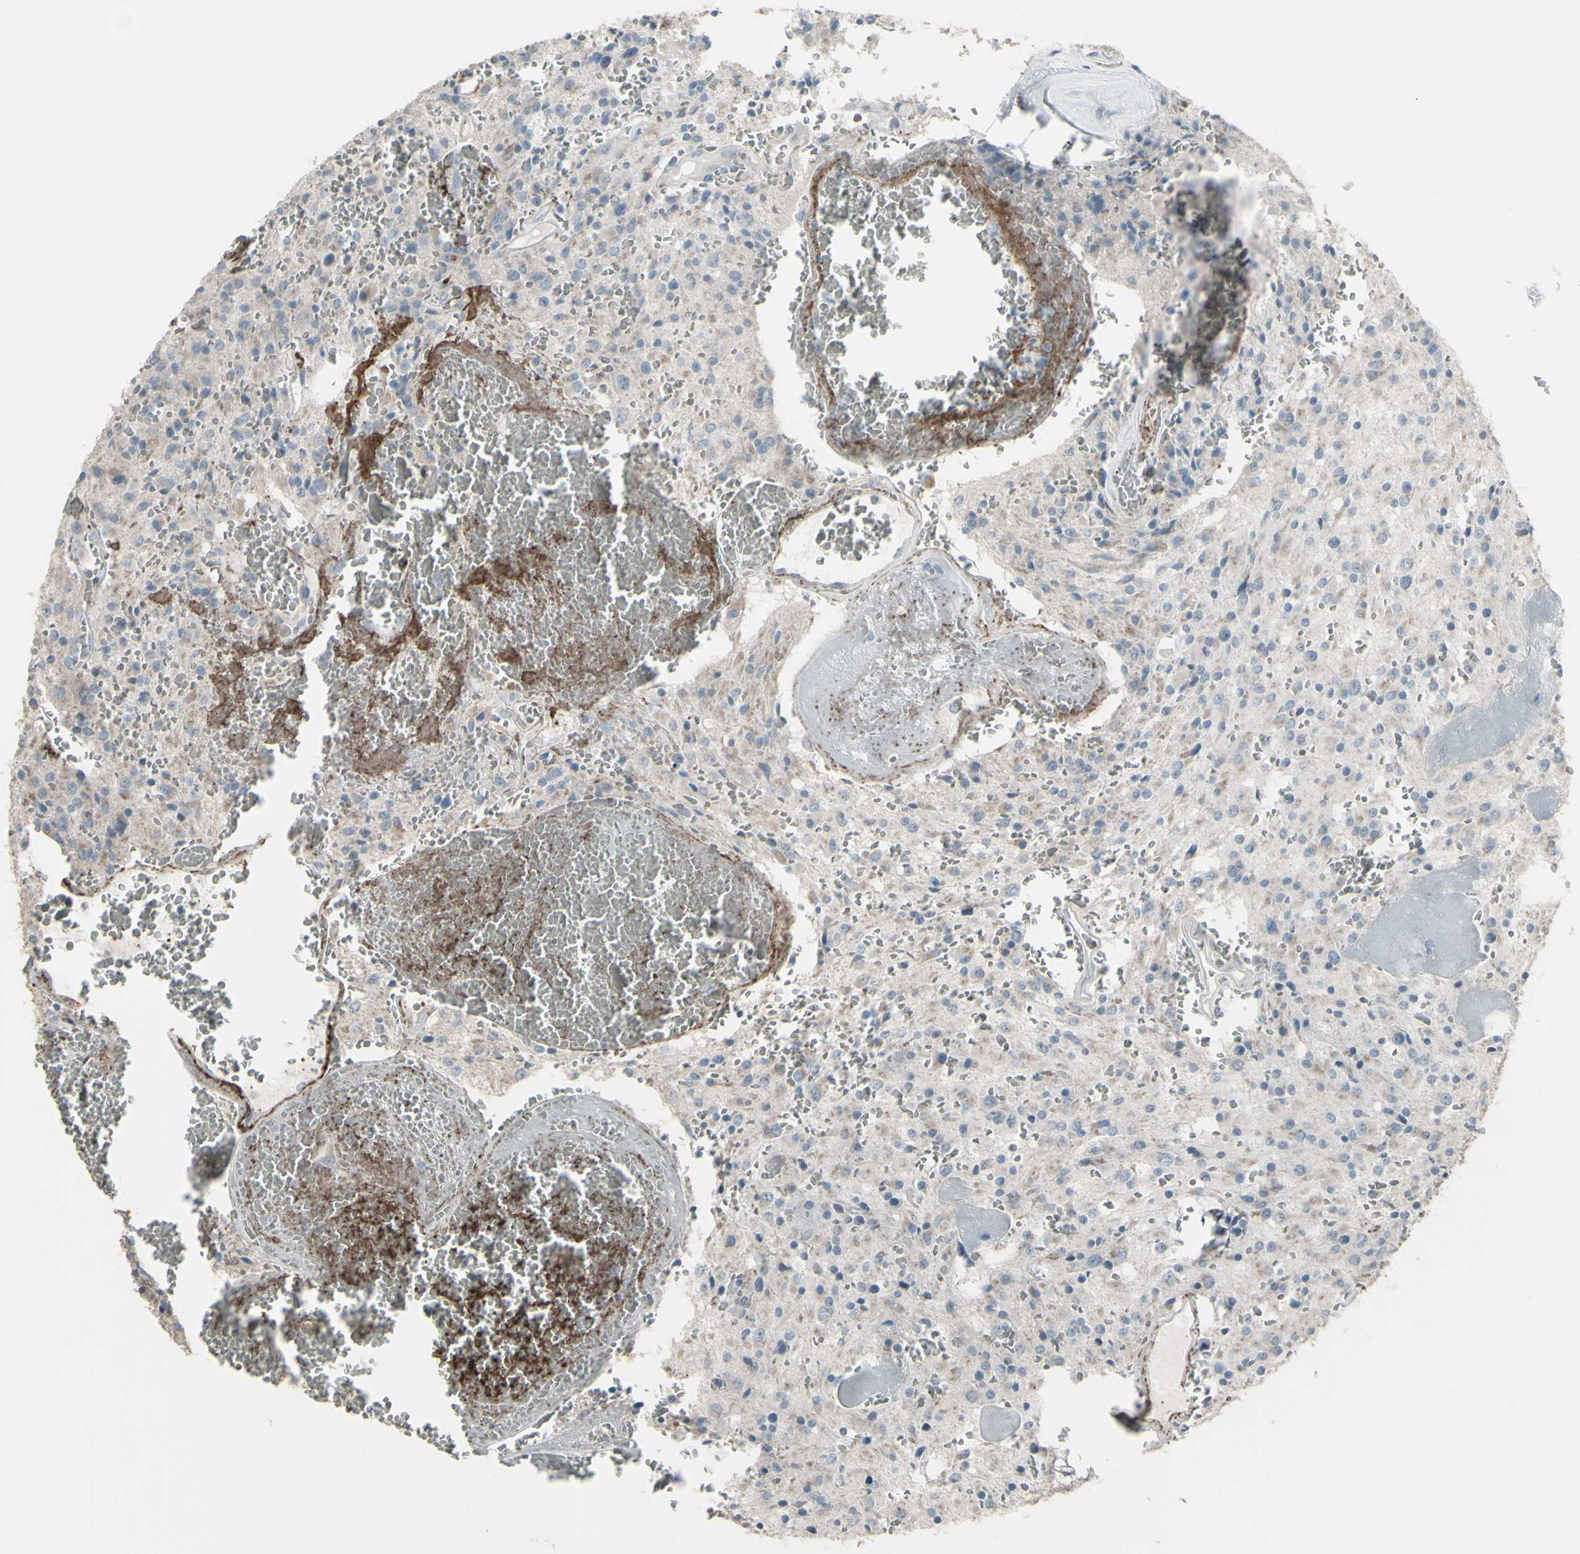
{"staining": {"intensity": "weak", "quantity": "<25%", "location": "cytoplasmic/membranous"}, "tissue": "glioma", "cell_type": "Tumor cells", "image_type": "cancer", "snomed": [{"axis": "morphology", "description": "Glioma, malignant, Low grade"}, {"axis": "topography", "description": "Brain"}], "caption": "Tumor cells show no significant protein expression in malignant glioma (low-grade).", "gene": "CD79B", "patient": {"sex": "male", "age": 58}}